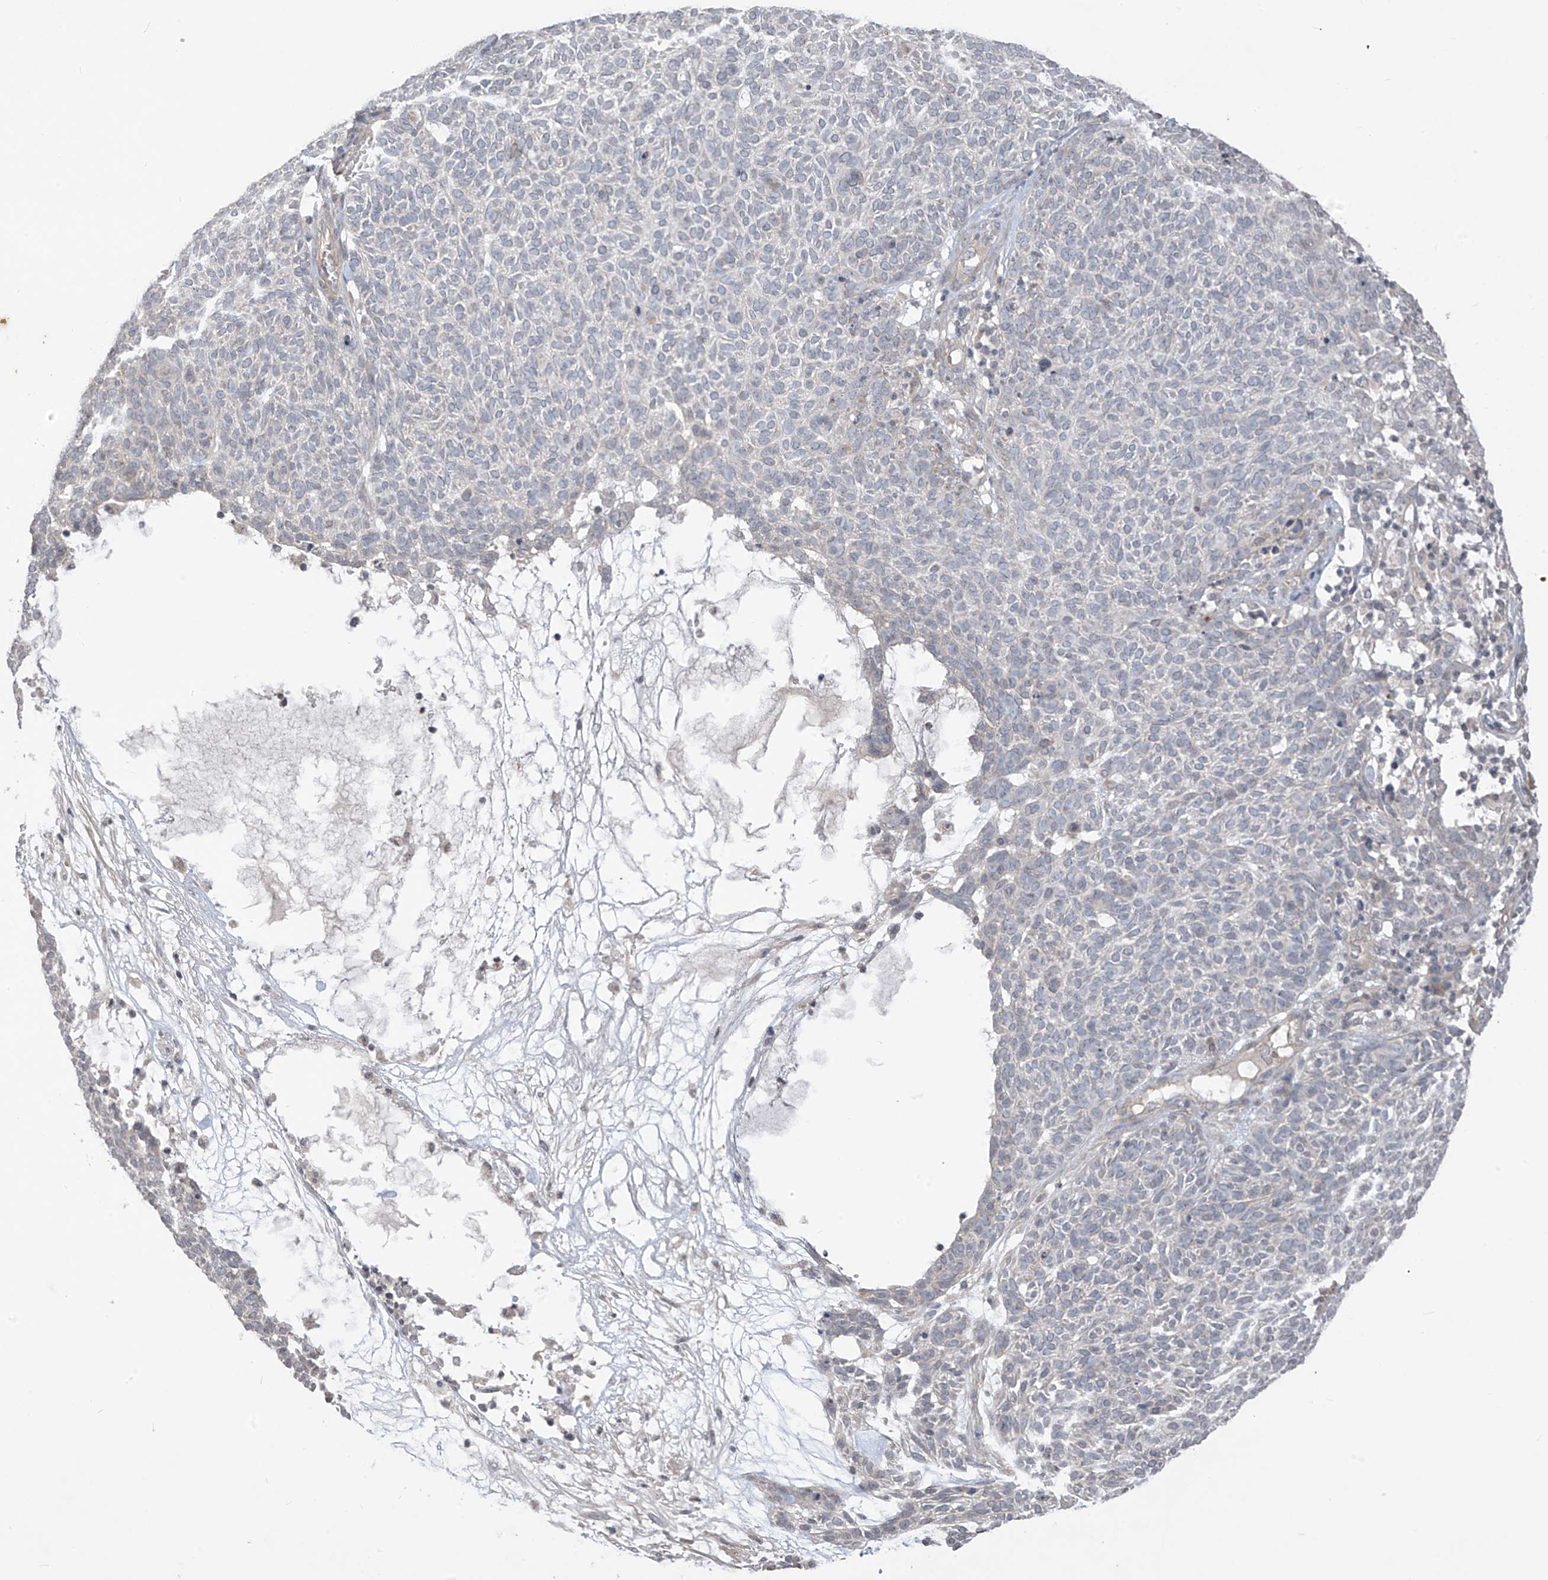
{"staining": {"intensity": "negative", "quantity": "none", "location": "none"}, "tissue": "skin cancer", "cell_type": "Tumor cells", "image_type": "cancer", "snomed": [{"axis": "morphology", "description": "Squamous cell carcinoma, NOS"}, {"axis": "topography", "description": "Skin"}], "caption": "Protein analysis of skin cancer reveals no significant expression in tumor cells. The staining was performed using DAB to visualize the protein expression in brown, while the nuclei were stained in blue with hematoxylin (Magnification: 20x).", "gene": "DGKQ", "patient": {"sex": "female", "age": 90}}